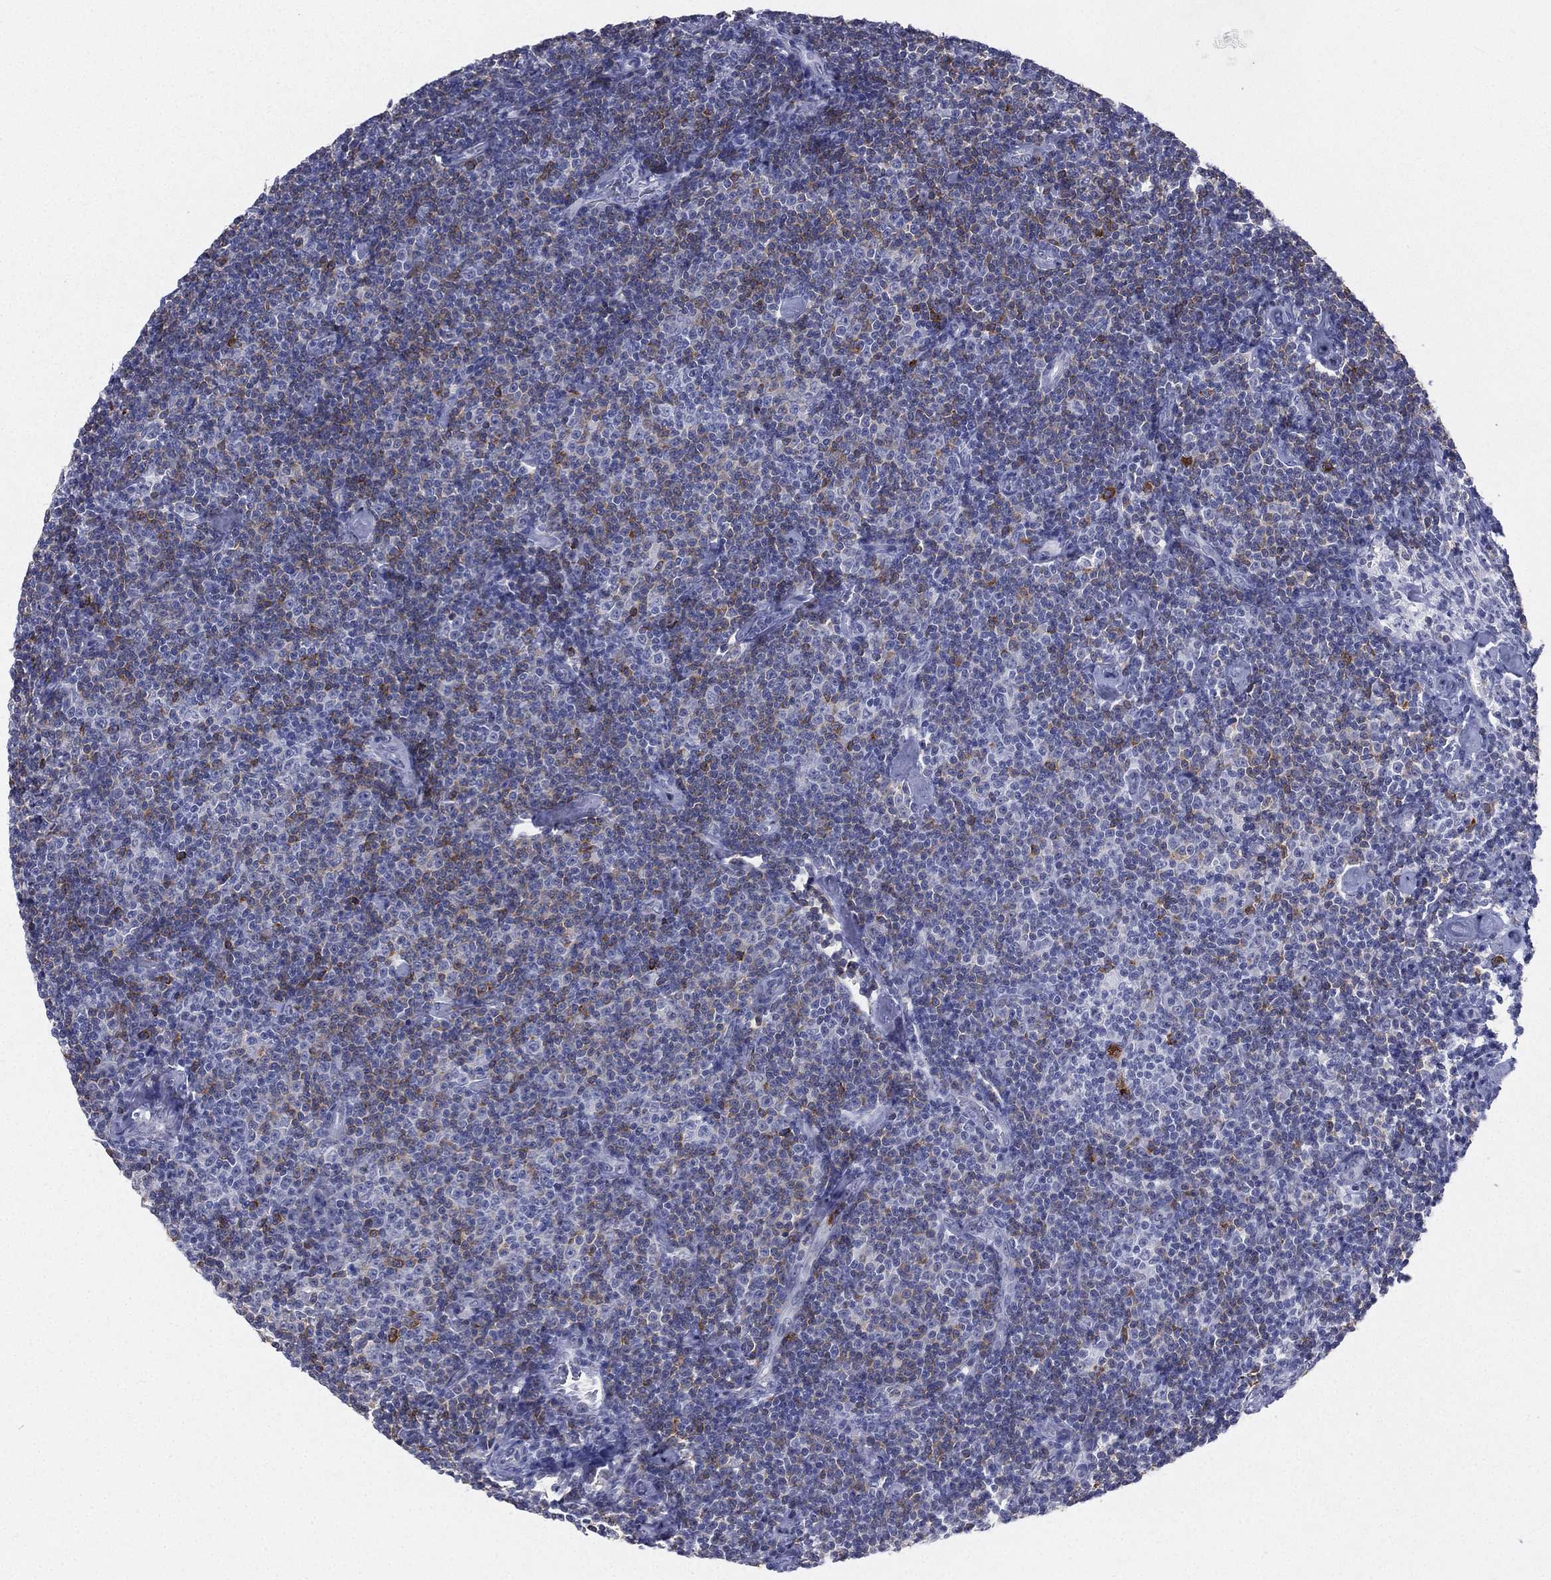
{"staining": {"intensity": "weak", "quantity": "25%-75%", "location": "cytoplasmic/membranous"}, "tissue": "lymphoma", "cell_type": "Tumor cells", "image_type": "cancer", "snomed": [{"axis": "morphology", "description": "Malignant lymphoma, non-Hodgkin's type, Low grade"}, {"axis": "topography", "description": "Lymph node"}], "caption": "Protein expression by immunohistochemistry demonstrates weak cytoplasmic/membranous positivity in about 25%-75% of tumor cells in lymphoma. (DAB = brown stain, brightfield microscopy at high magnification).", "gene": "CD22", "patient": {"sex": "male", "age": 81}}